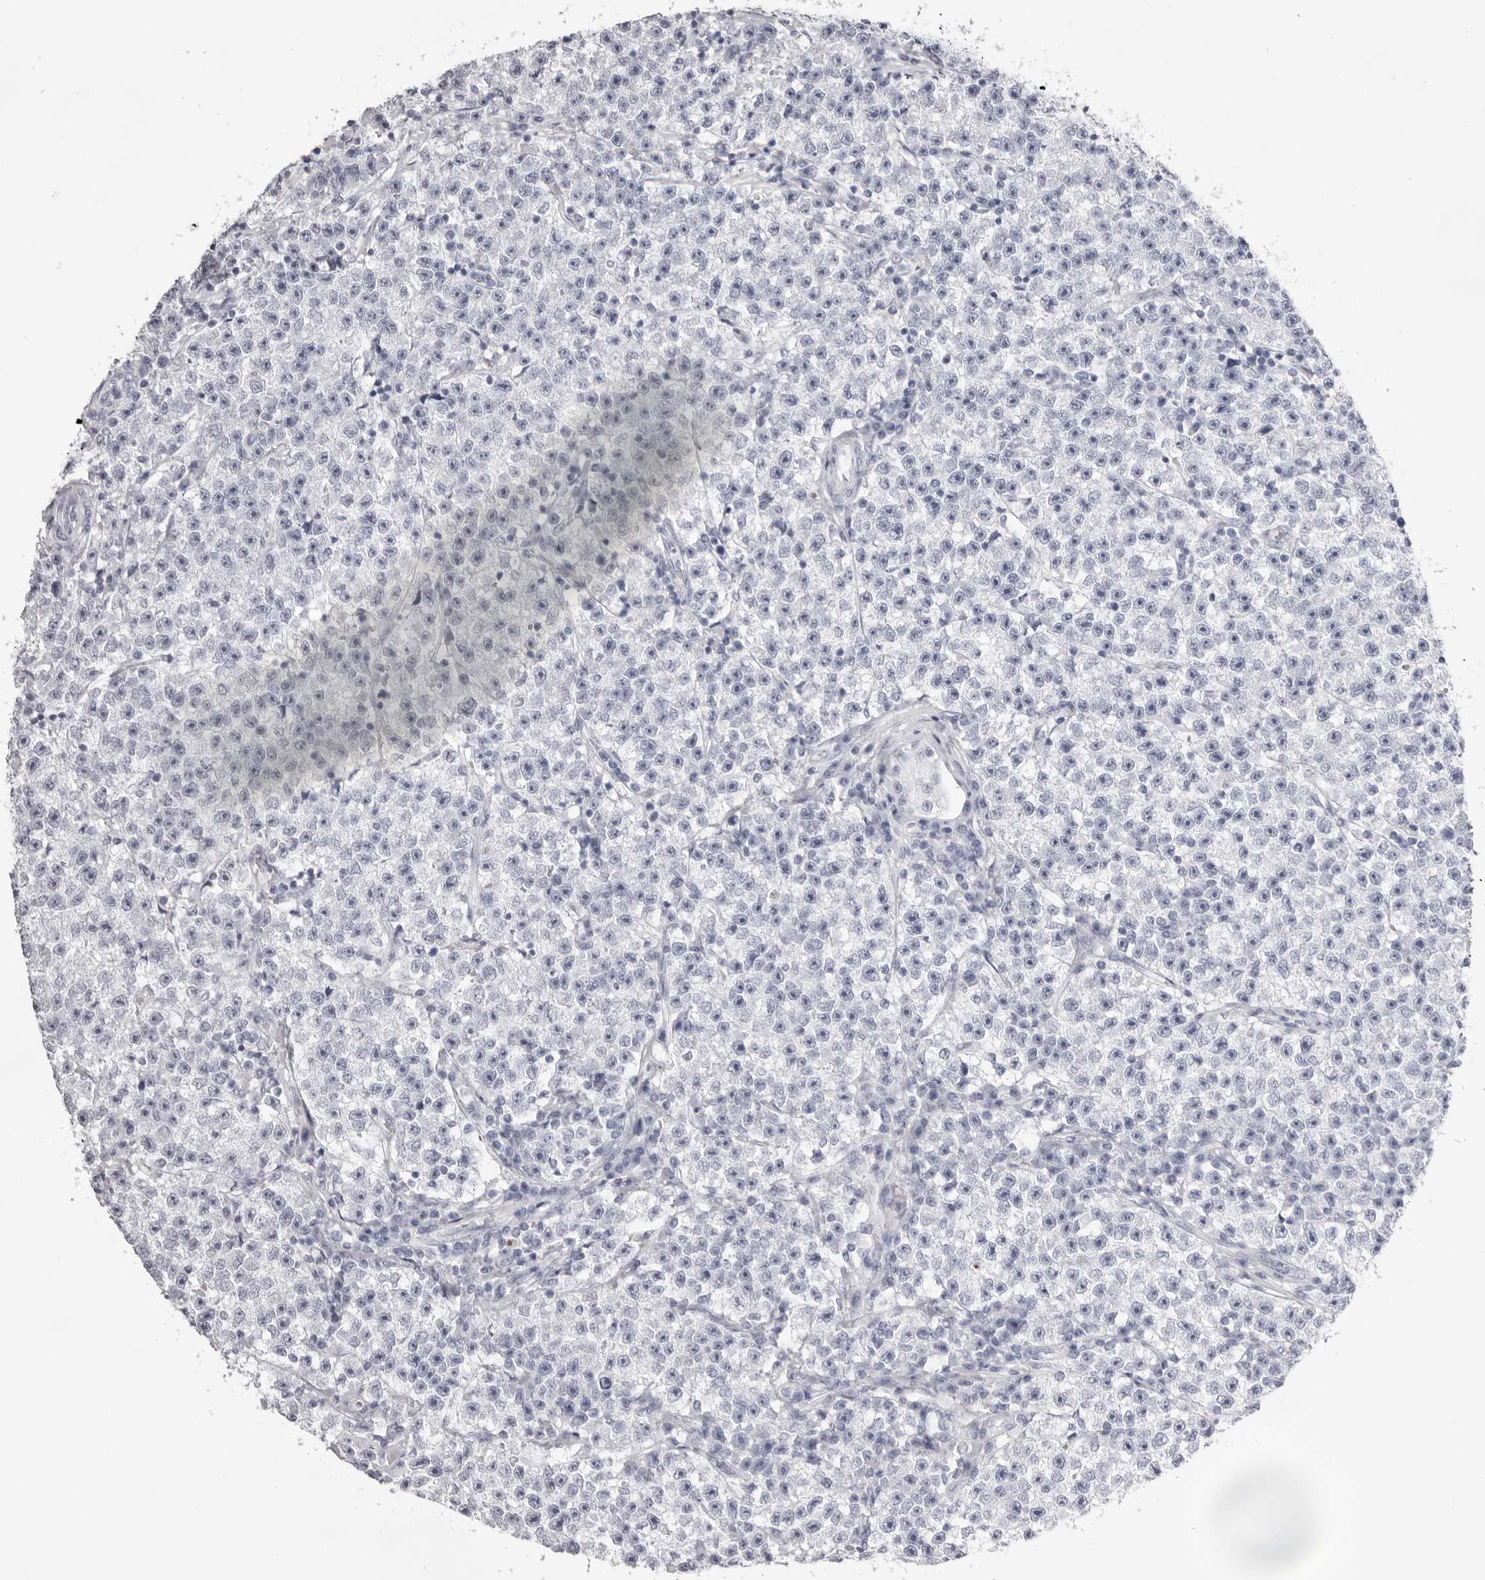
{"staining": {"intensity": "negative", "quantity": "none", "location": "none"}, "tissue": "testis cancer", "cell_type": "Tumor cells", "image_type": "cancer", "snomed": [{"axis": "morphology", "description": "Seminoma, NOS"}, {"axis": "topography", "description": "Testis"}], "caption": "DAB (3,3'-diaminobenzidine) immunohistochemical staining of human testis cancer exhibits no significant expression in tumor cells. (Brightfield microscopy of DAB (3,3'-diaminobenzidine) immunohistochemistry at high magnification).", "gene": "TMOD4", "patient": {"sex": "male", "age": 22}}